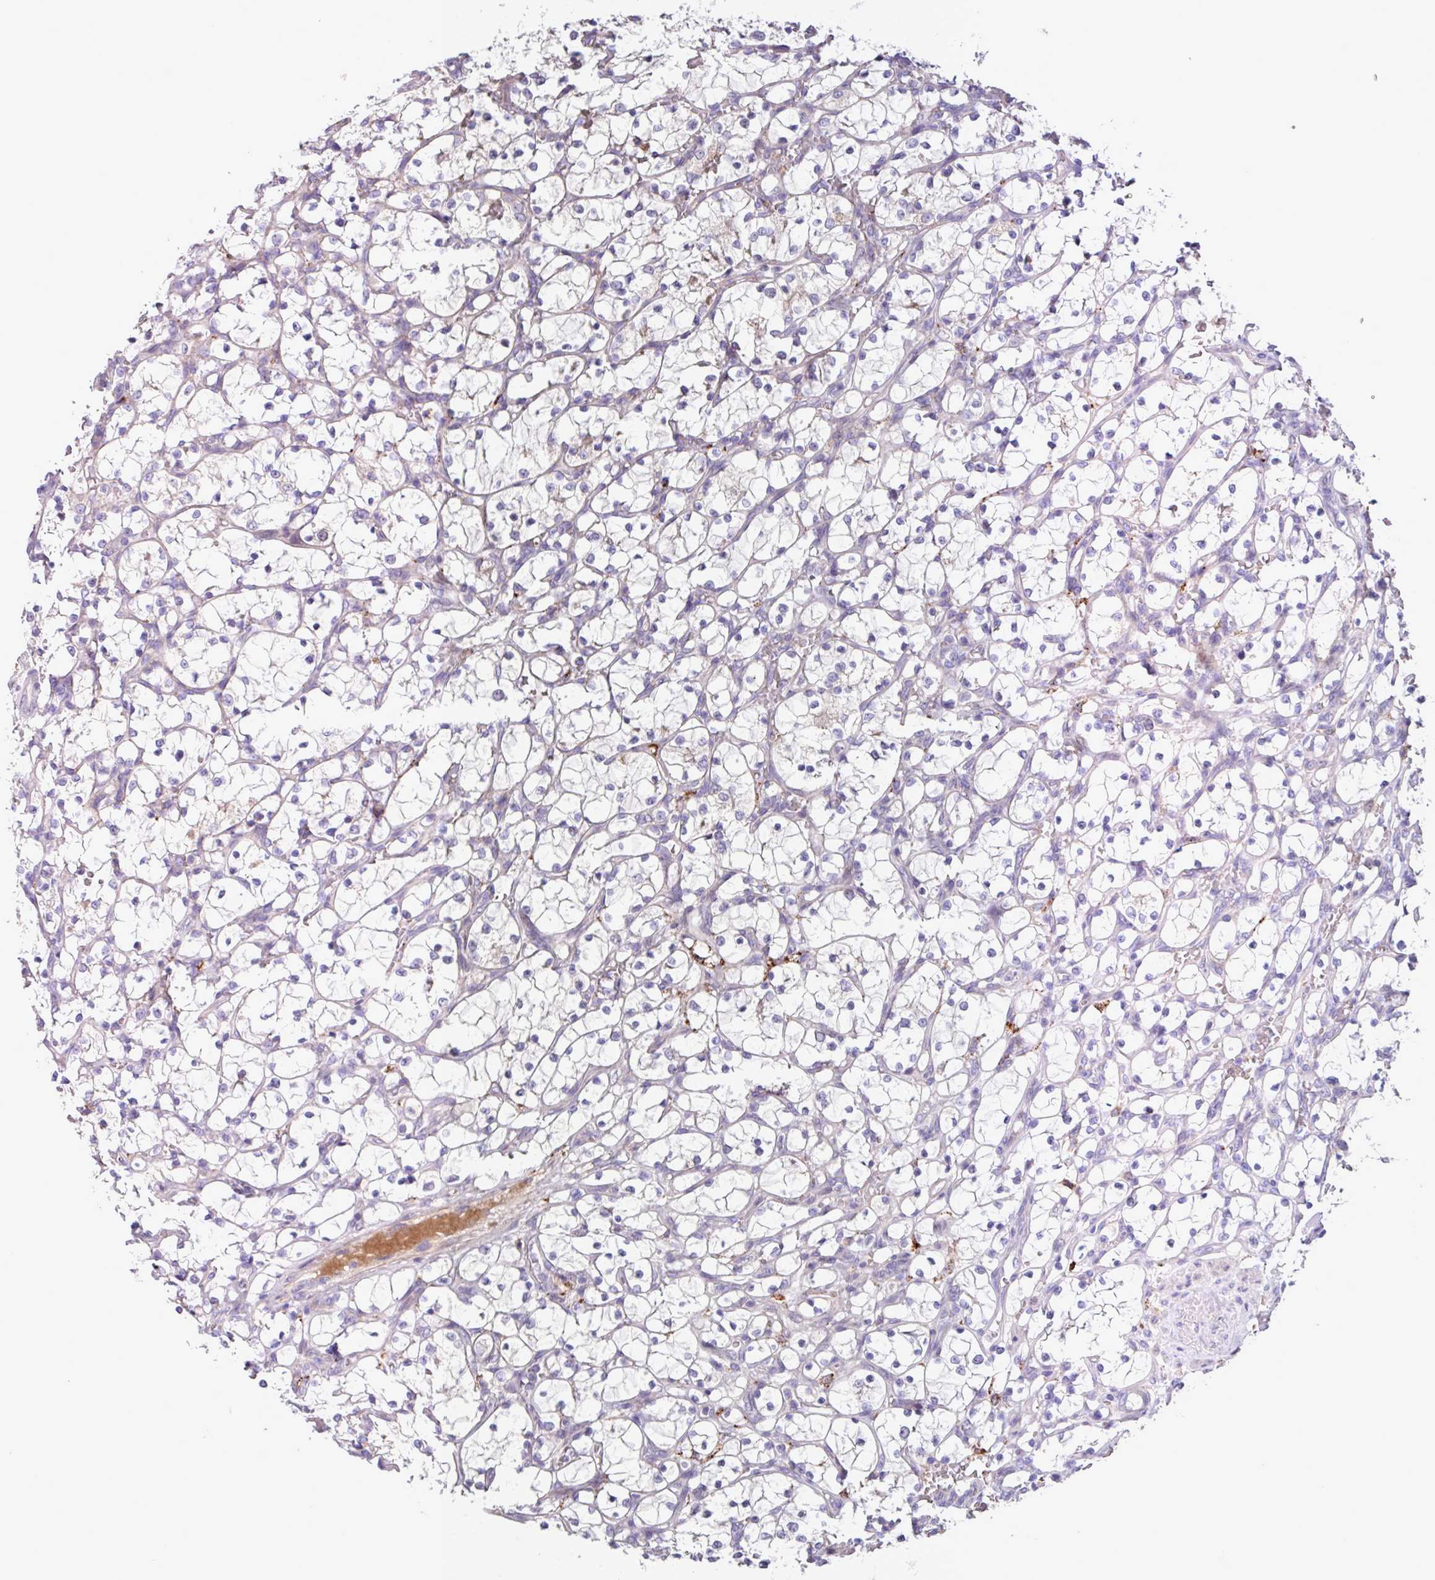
{"staining": {"intensity": "negative", "quantity": "none", "location": "none"}, "tissue": "renal cancer", "cell_type": "Tumor cells", "image_type": "cancer", "snomed": [{"axis": "morphology", "description": "Adenocarcinoma, NOS"}, {"axis": "topography", "description": "Kidney"}], "caption": "The immunohistochemistry (IHC) image has no significant staining in tumor cells of renal cancer tissue. Nuclei are stained in blue.", "gene": "IQCJ", "patient": {"sex": "female", "age": 69}}